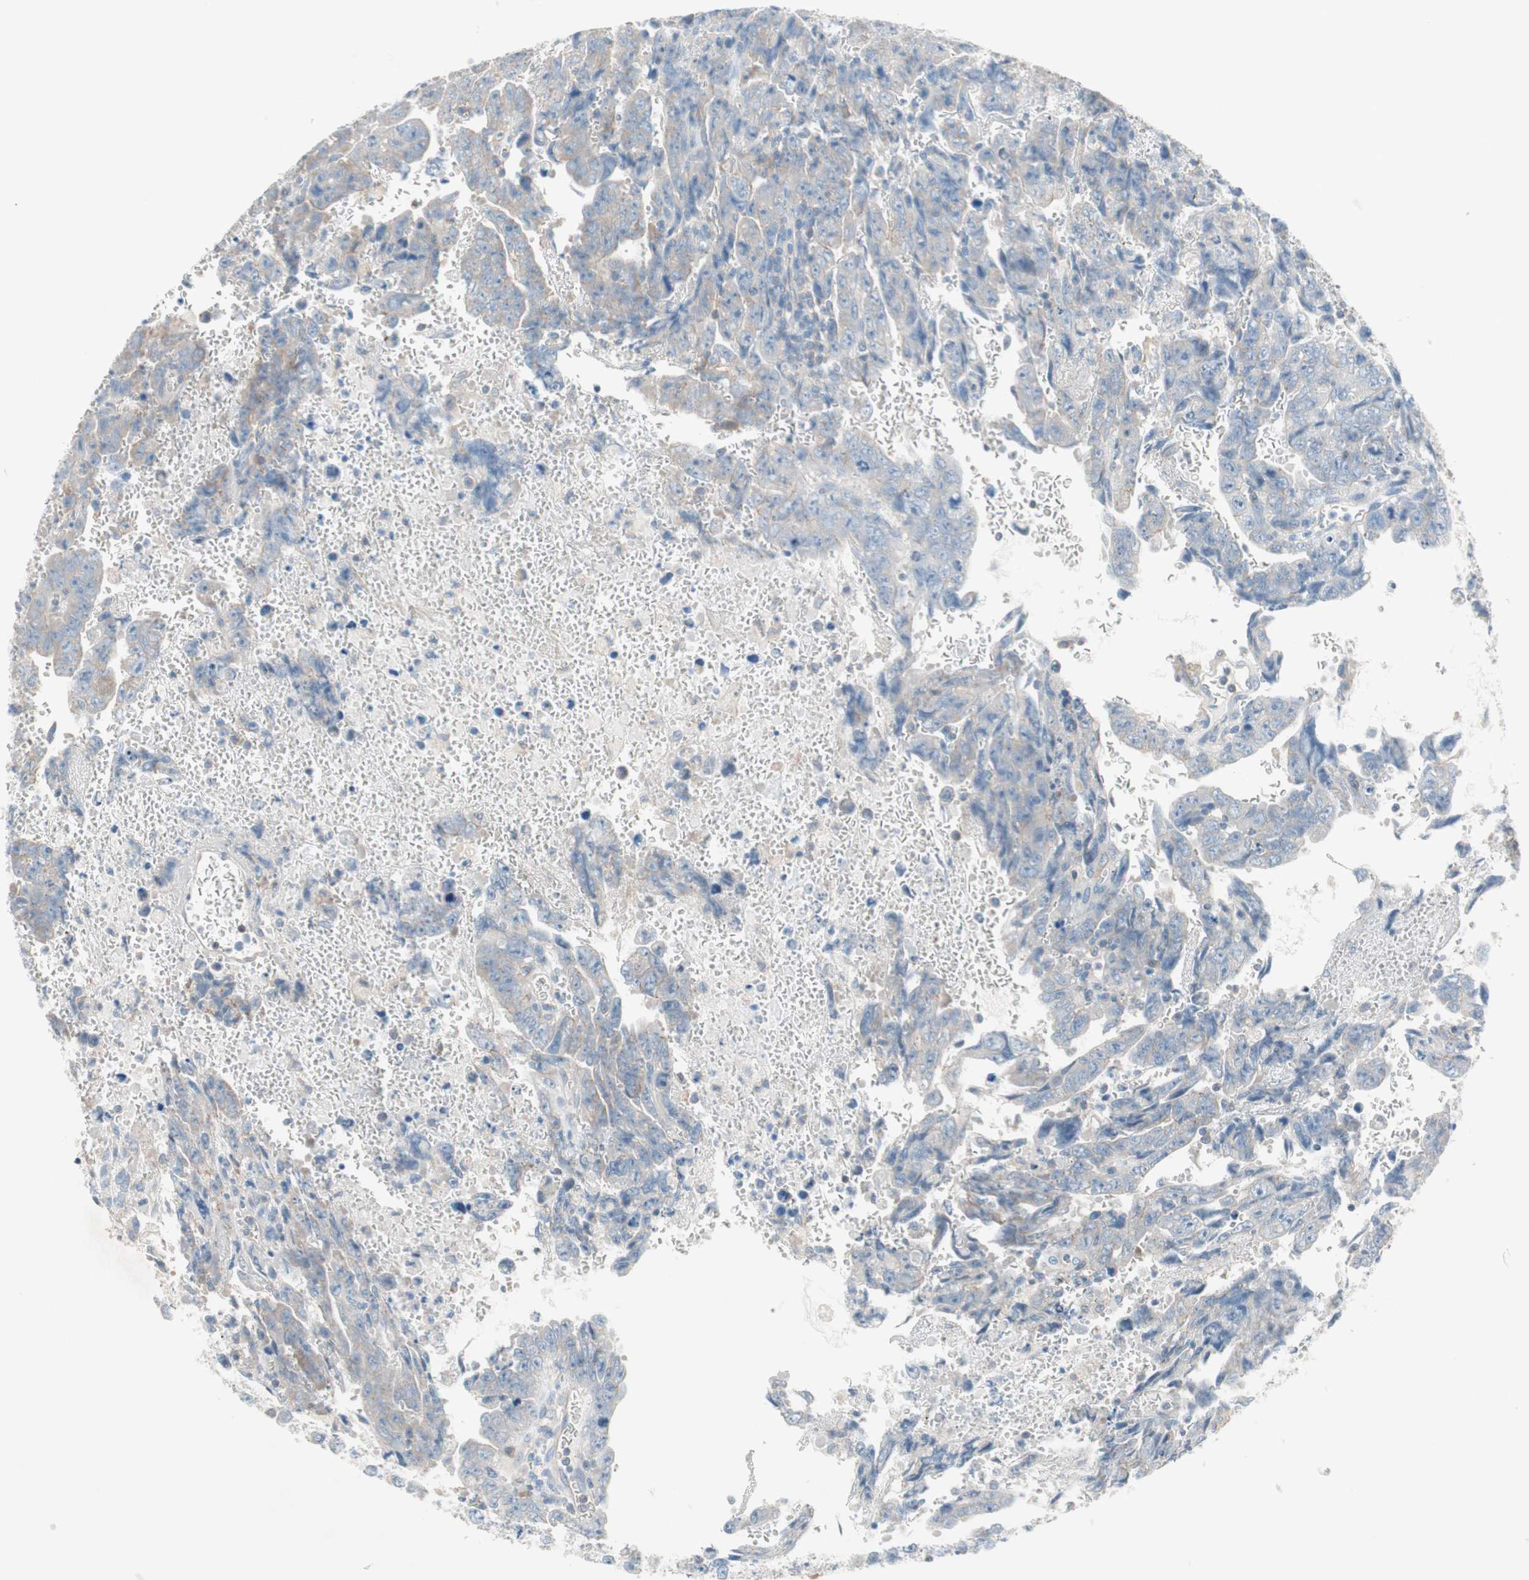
{"staining": {"intensity": "negative", "quantity": "none", "location": "none"}, "tissue": "testis cancer", "cell_type": "Tumor cells", "image_type": "cancer", "snomed": [{"axis": "morphology", "description": "Carcinoma, Embryonal, NOS"}, {"axis": "topography", "description": "Testis"}], "caption": "This histopathology image is of testis cancer stained with IHC to label a protein in brown with the nuclei are counter-stained blue. There is no expression in tumor cells.", "gene": "GLUL", "patient": {"sex": "male", "age": 28}}